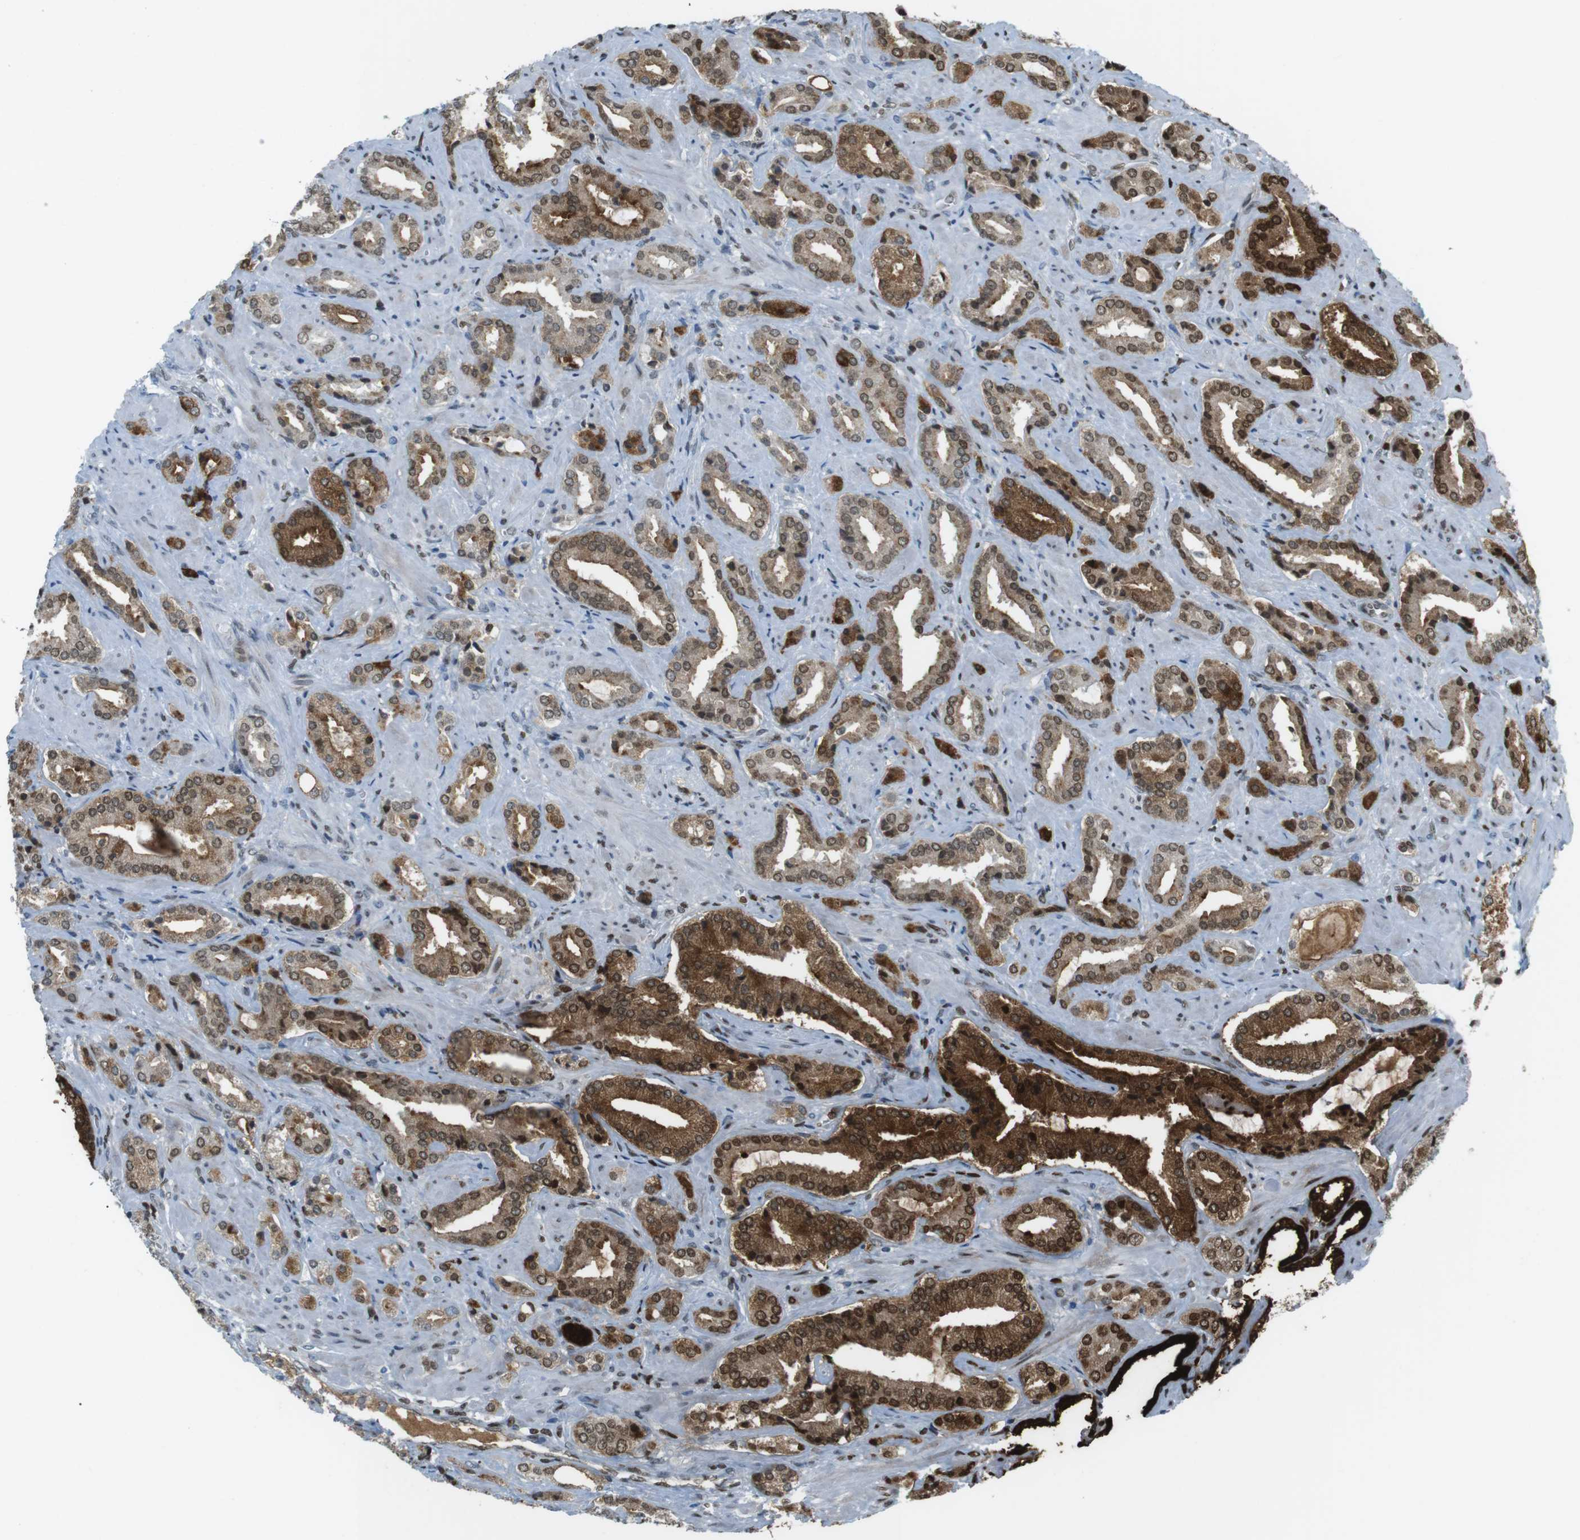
{"staining": {"intensity": "moderate", "quantity": ">75%", "location": "cytoplasmic/membranous,nuclear"}, "tissue": "prostate cancer", "cell_type": "Tumor cells", "image_type": "cancer", "snomed": [{"axis": "morphology", "description": "Adenocarcinoma, High grade"}, {"axis": "topography", "description": "Prostate"}], "caption": "A brown stain highlights moderate cytoplasmic/membranous and nuclear expression of a protein in human prostate cancer tumor cells.", "gene": "AZGP1", "patient": {"sex": "male", "age": 64}}